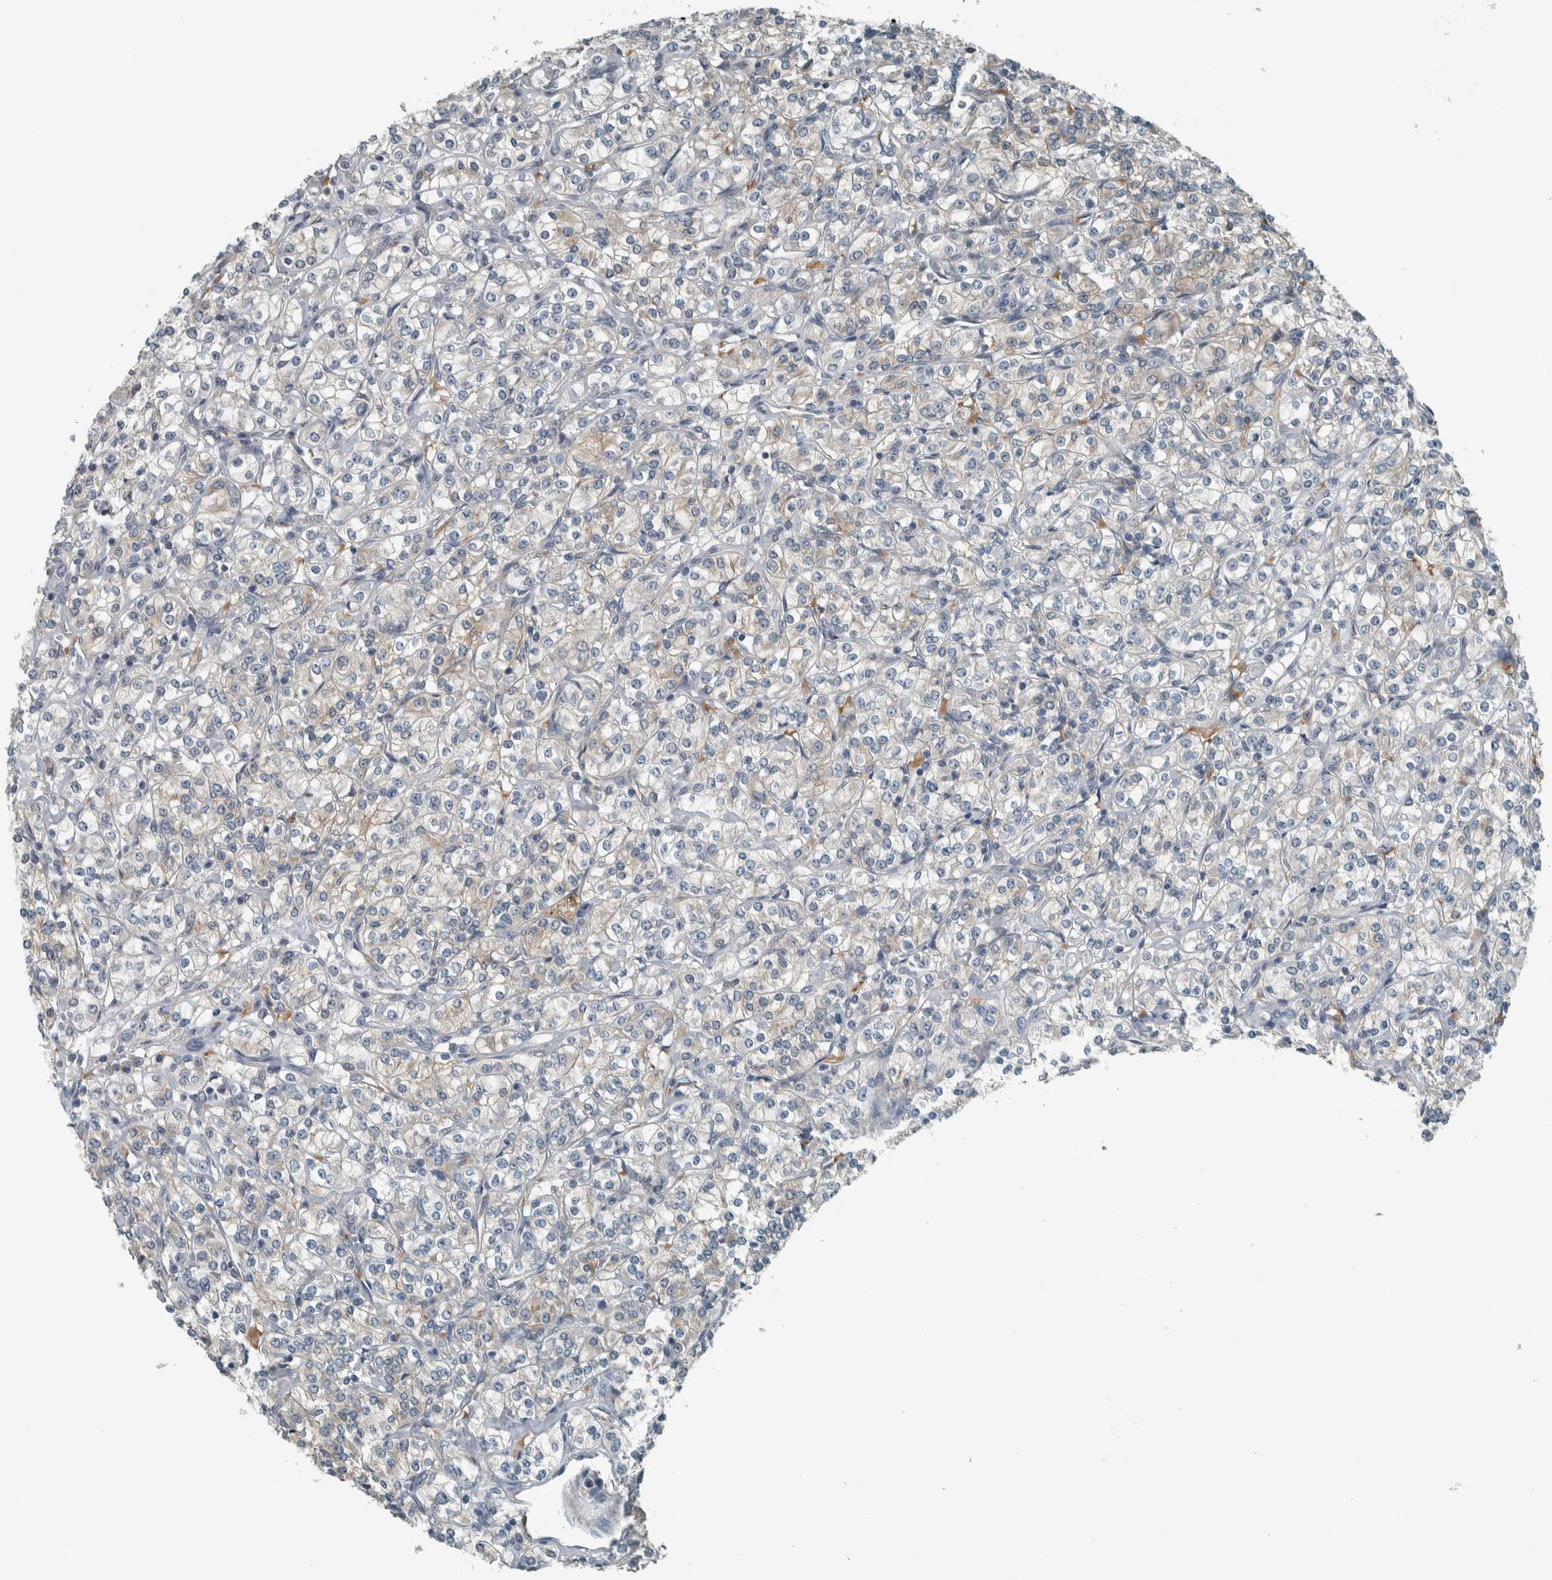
{"staining": {"intensity": "negative", "quantity": "none", "location": "none"}, "tissue": "renal cancer", "cell_type": "Tumor cells", "image_type": "cancer", "snomed": [{"axis": "morphology", "description": "Adenocarcinoma, NOS"}, {"axis": "topography", "description": "Kidney"}], "caption": "This is an immunohistochemistry (IHC) photomicrograph of adenocarcinoma (renal). There is no staining in tumor cells.", "gene": "ALAD", "patient": {"sex": "male", "age": 77}}